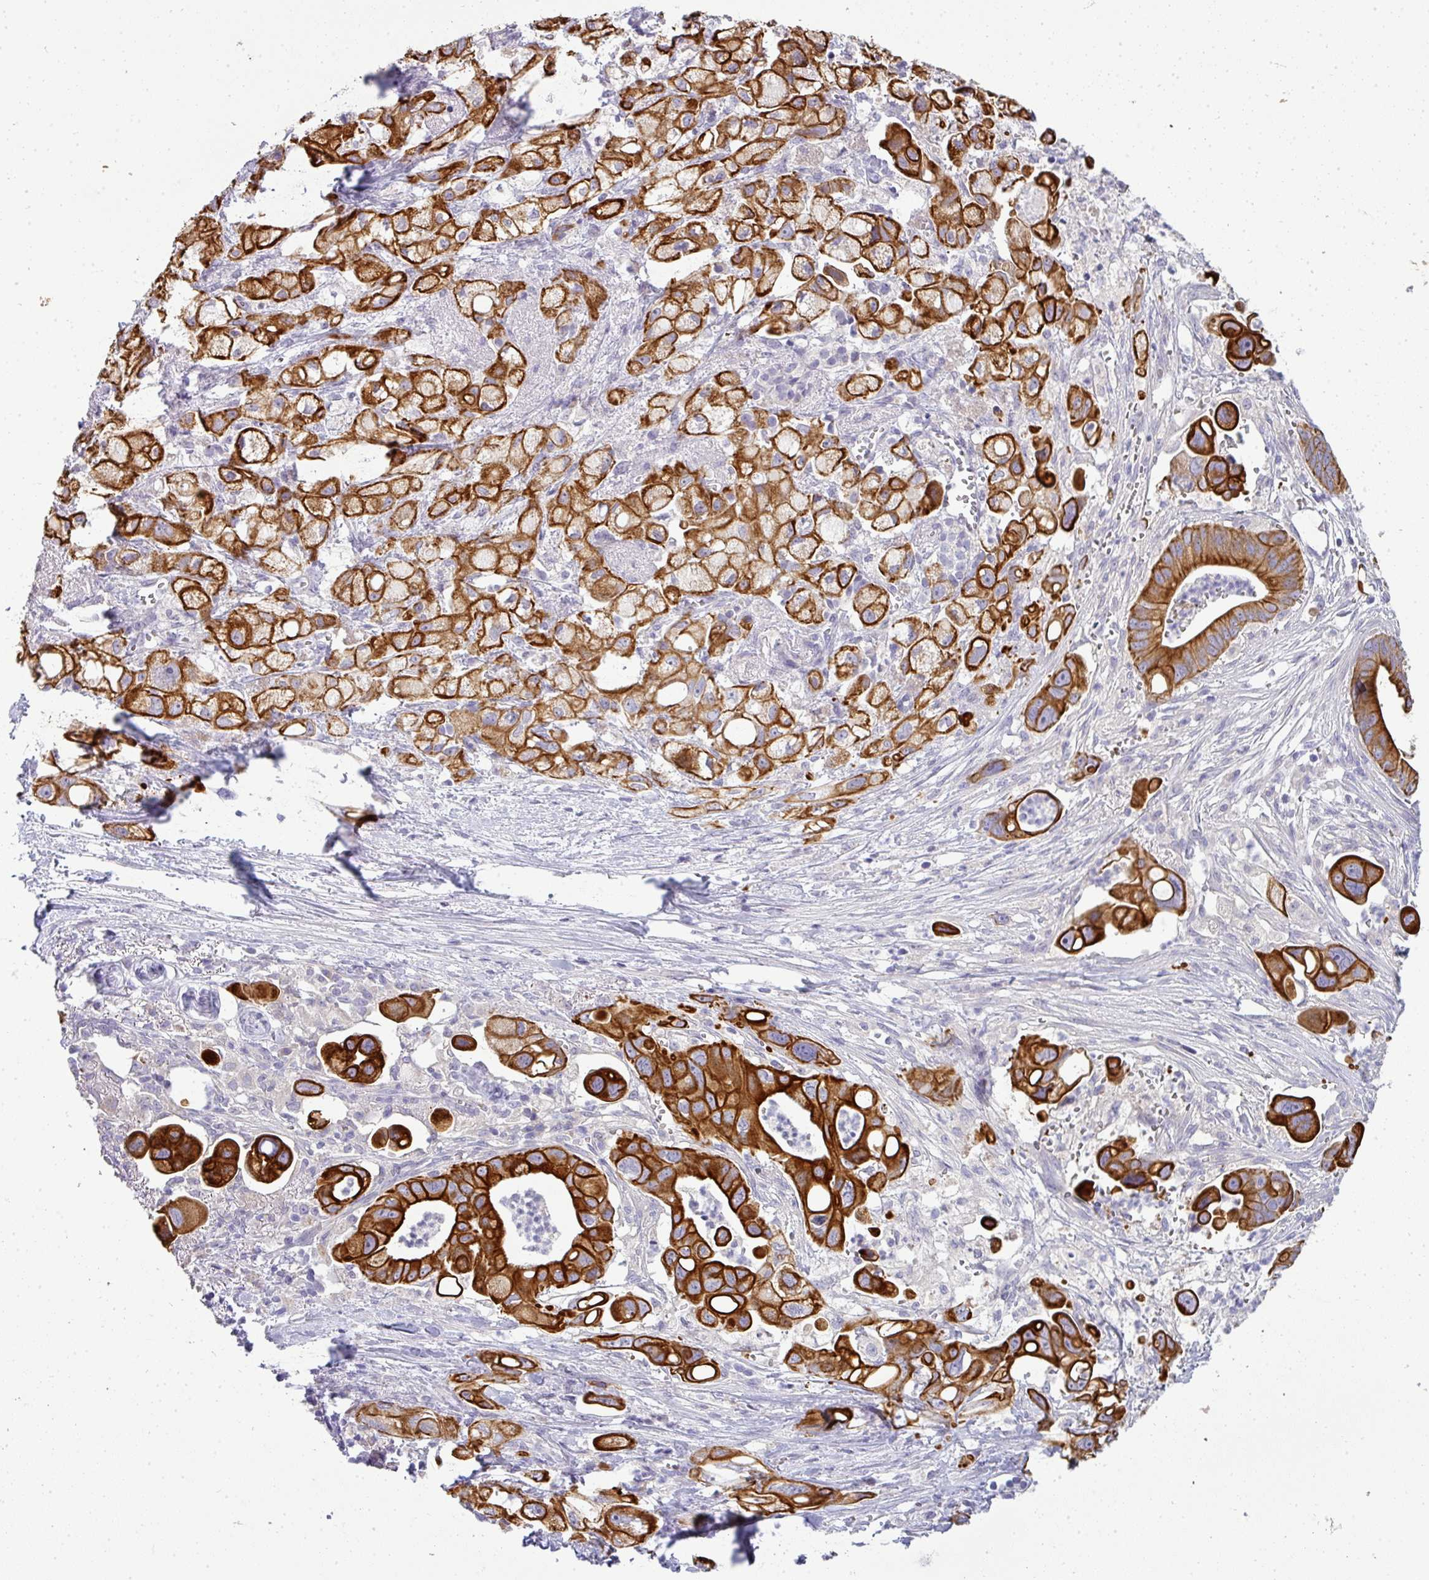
{"staining": {"intensity": "strong", "quantity": ">75%", "location": "cytoplasmic/membranous"}, "tissue": "pancreatic cancer", "cell_type": "Tumor cells", "image_type": "cancer", "snomed": [{"axis": "morphology", "description": "Adenocarcinoma, NOS"}, {"axis": "topography", "description": "Pancreas"}], "caption": "Protein staining by immunohistochemistry demonstrates strong cytoplasmic/membranous staining in approximately >75% of tumor cells in pancreatic cancer. The staining was performed using DAB (3,3'-diaminobenzidine) to visualize the protein expression in brown, while the nuclei were stained in blue with hematoxylin (Magnification: 20x).", "gene": "ASXL3", "patient": {"sex": "male", "age": 68}}